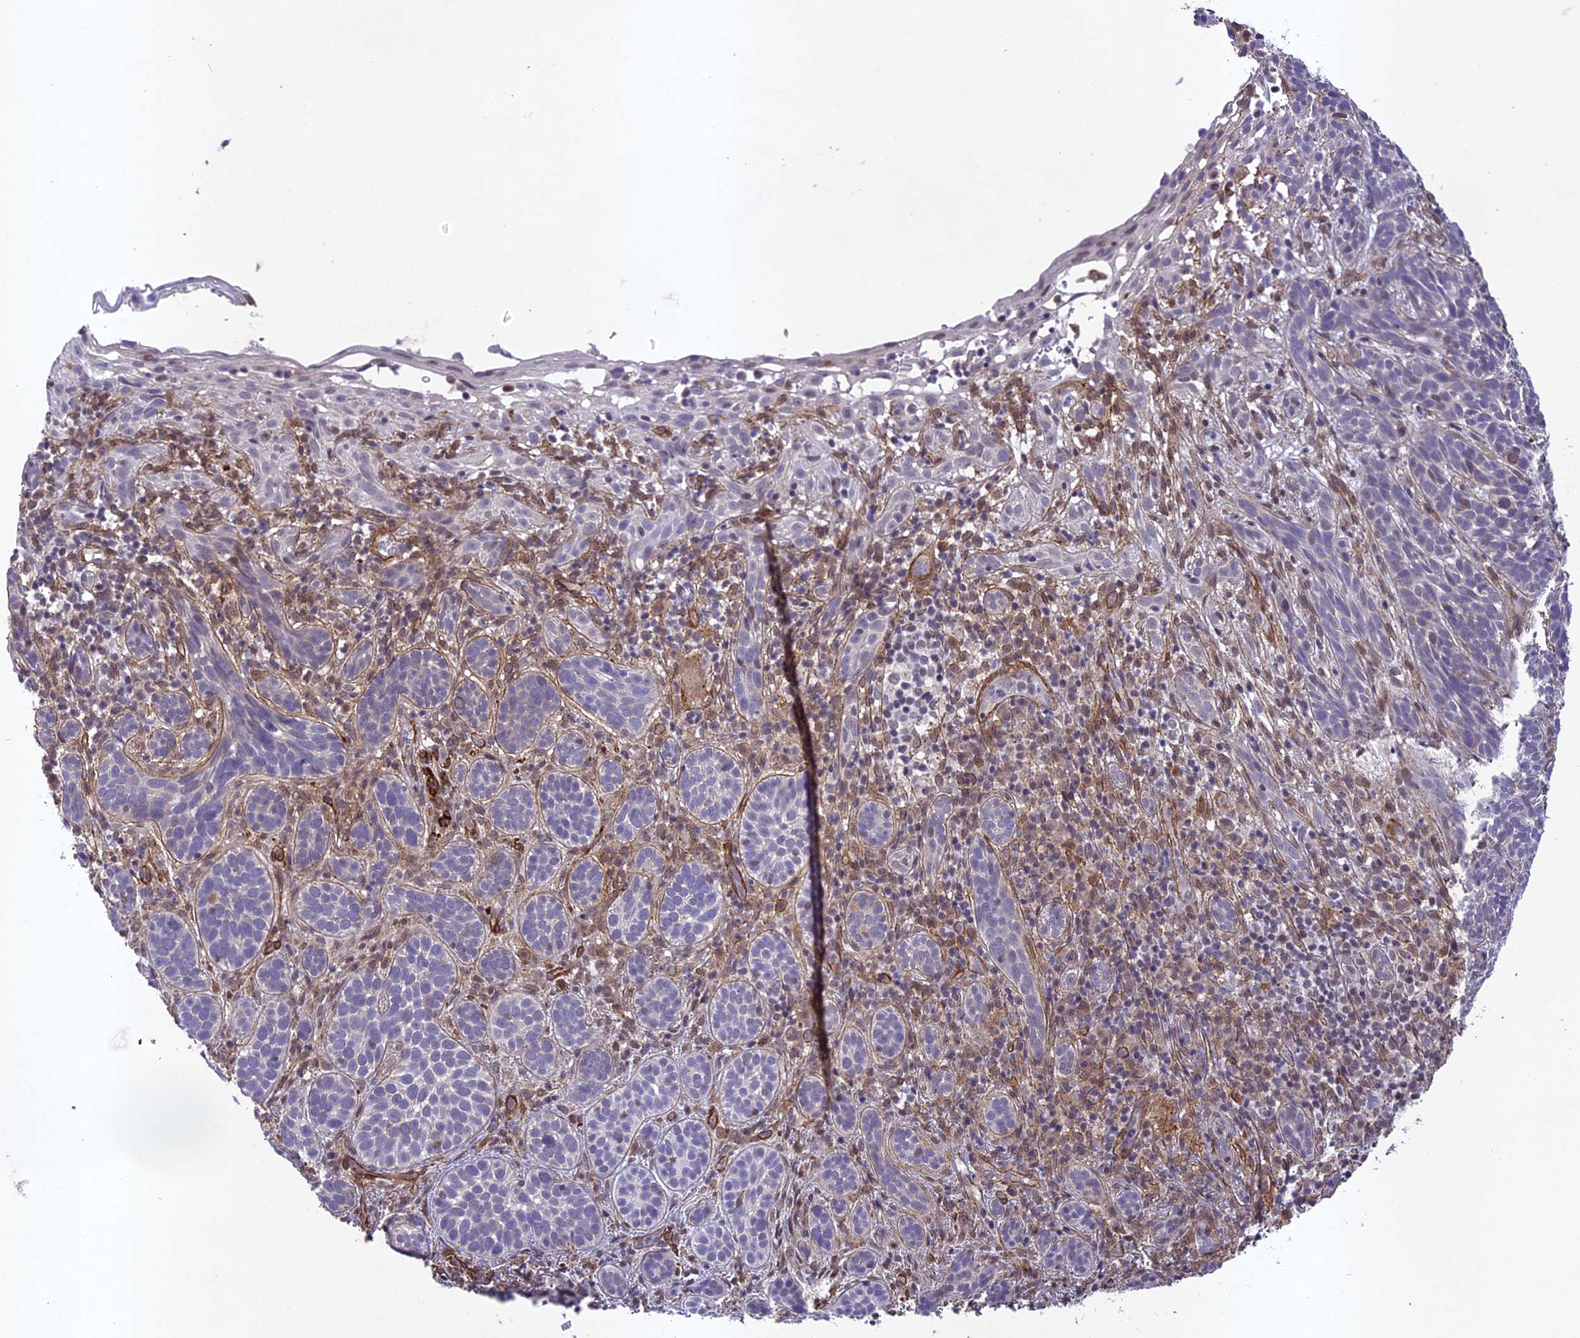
{"staining": {"intensity": "negative", "quantity": "none", "location": "none"}, "tissue": "skin cancer", "cell_type": "Tumor cells", "image_type": "cancer", "snomed": [{"axis": "morphology", "description": "Basal cell carcinoma"}, {"axis": "topography", "description": "Skin"}], "caption": "Tumor cells show no significant positivity in skin cancer.", "gene": "TNS1", "patient": {"sex": "male", "age": 71}}